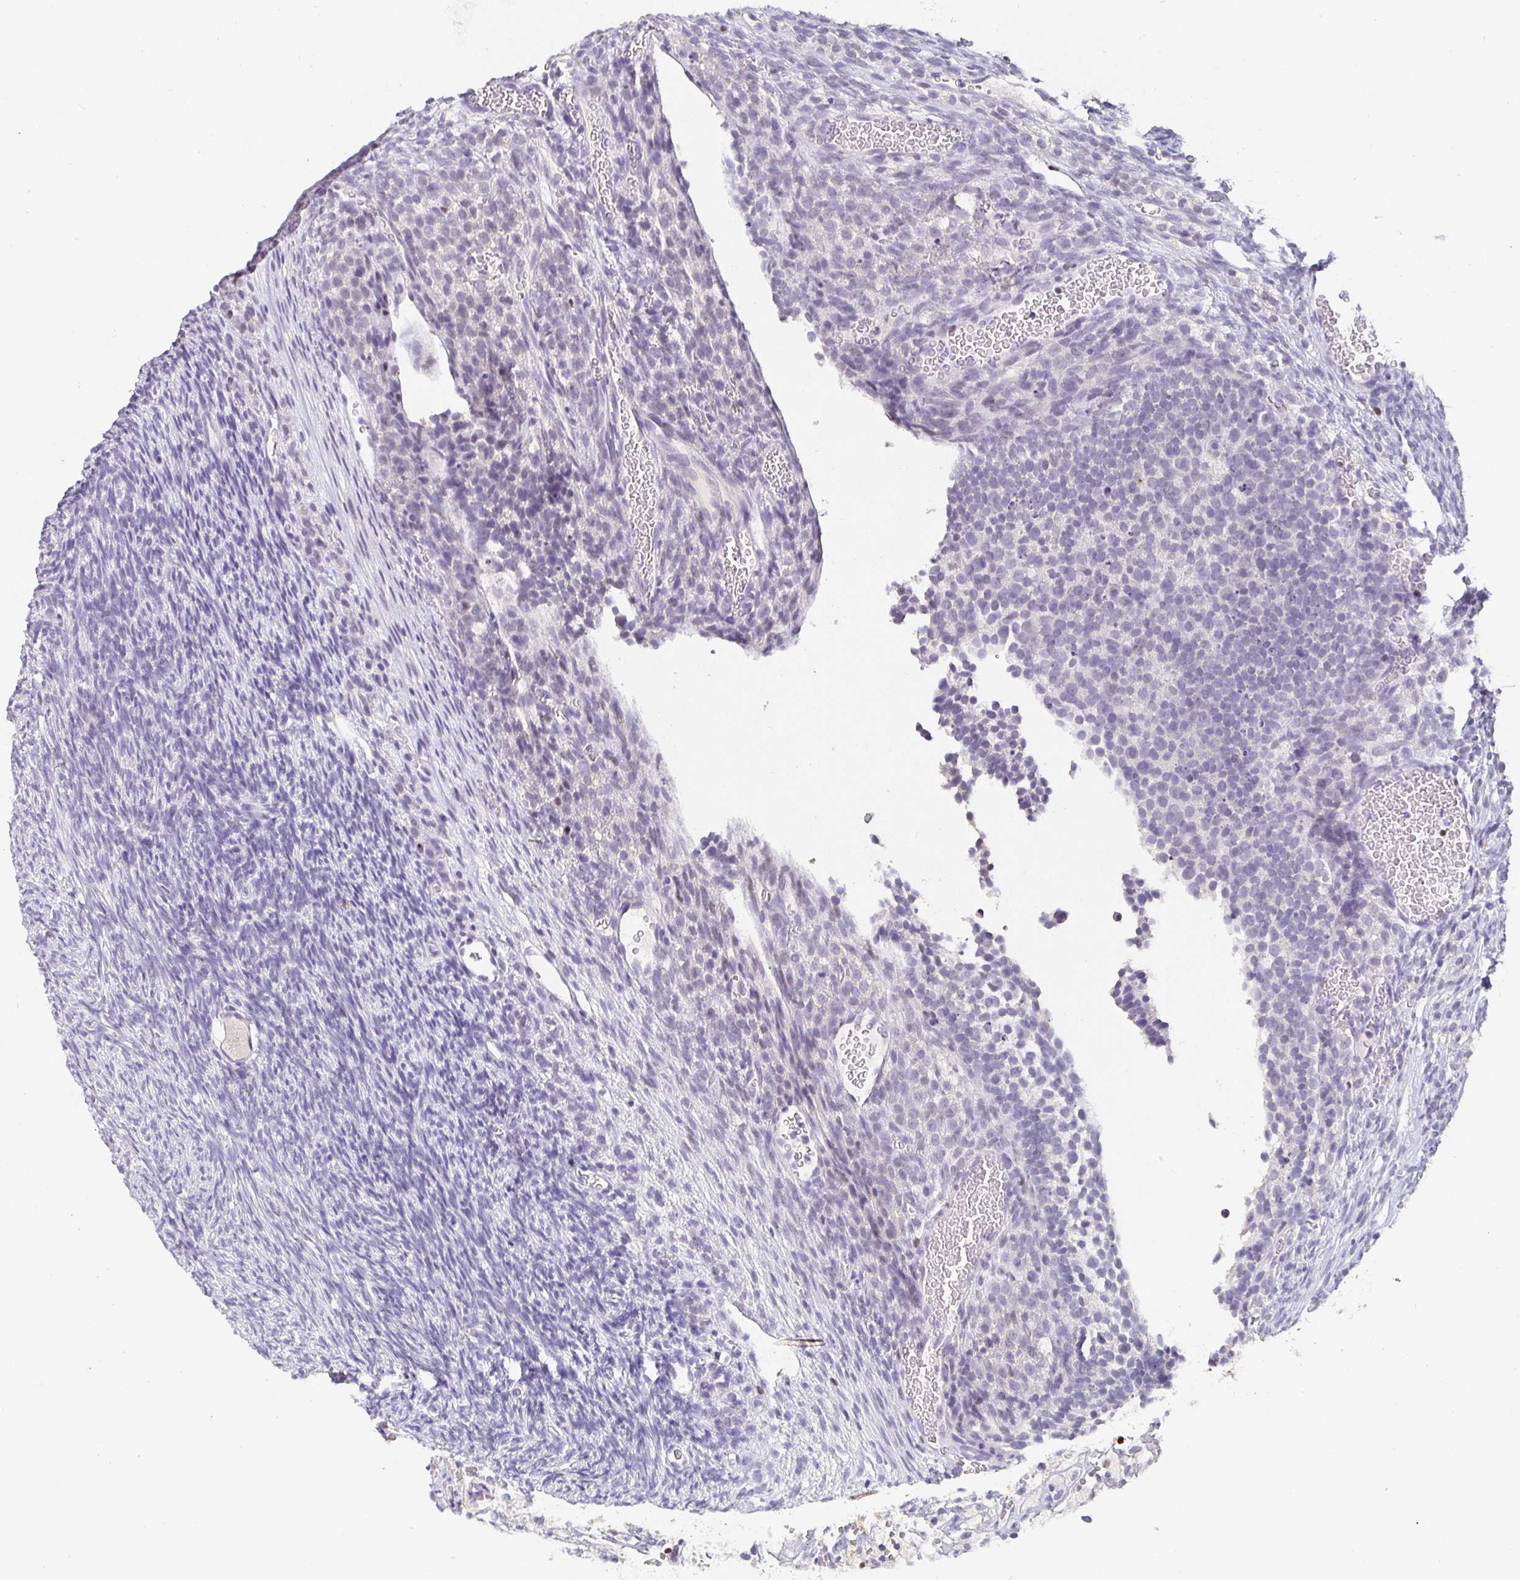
{"staining": {"intensity": "moderate", "quantity": "25%-75%", "location": "nuclear"}, "tissue": "ovary", "cell_type": "Follicle cells", "image_type": "normal", "snomed": [{"axis": "morphology", "description": "Normal tissue, NOS"}, {"axis": "topography", "description": "Ovary"}], "caption": "Immunohistochemistry micrograph of unremarkable ovary stained for a protein (brown), which demonstrates medium levels of moderate nuclear positivity in approximately 25%-75% of follicle cells.", "gene": "SATB1", "patient": {"sex": "female", "age": 34}}